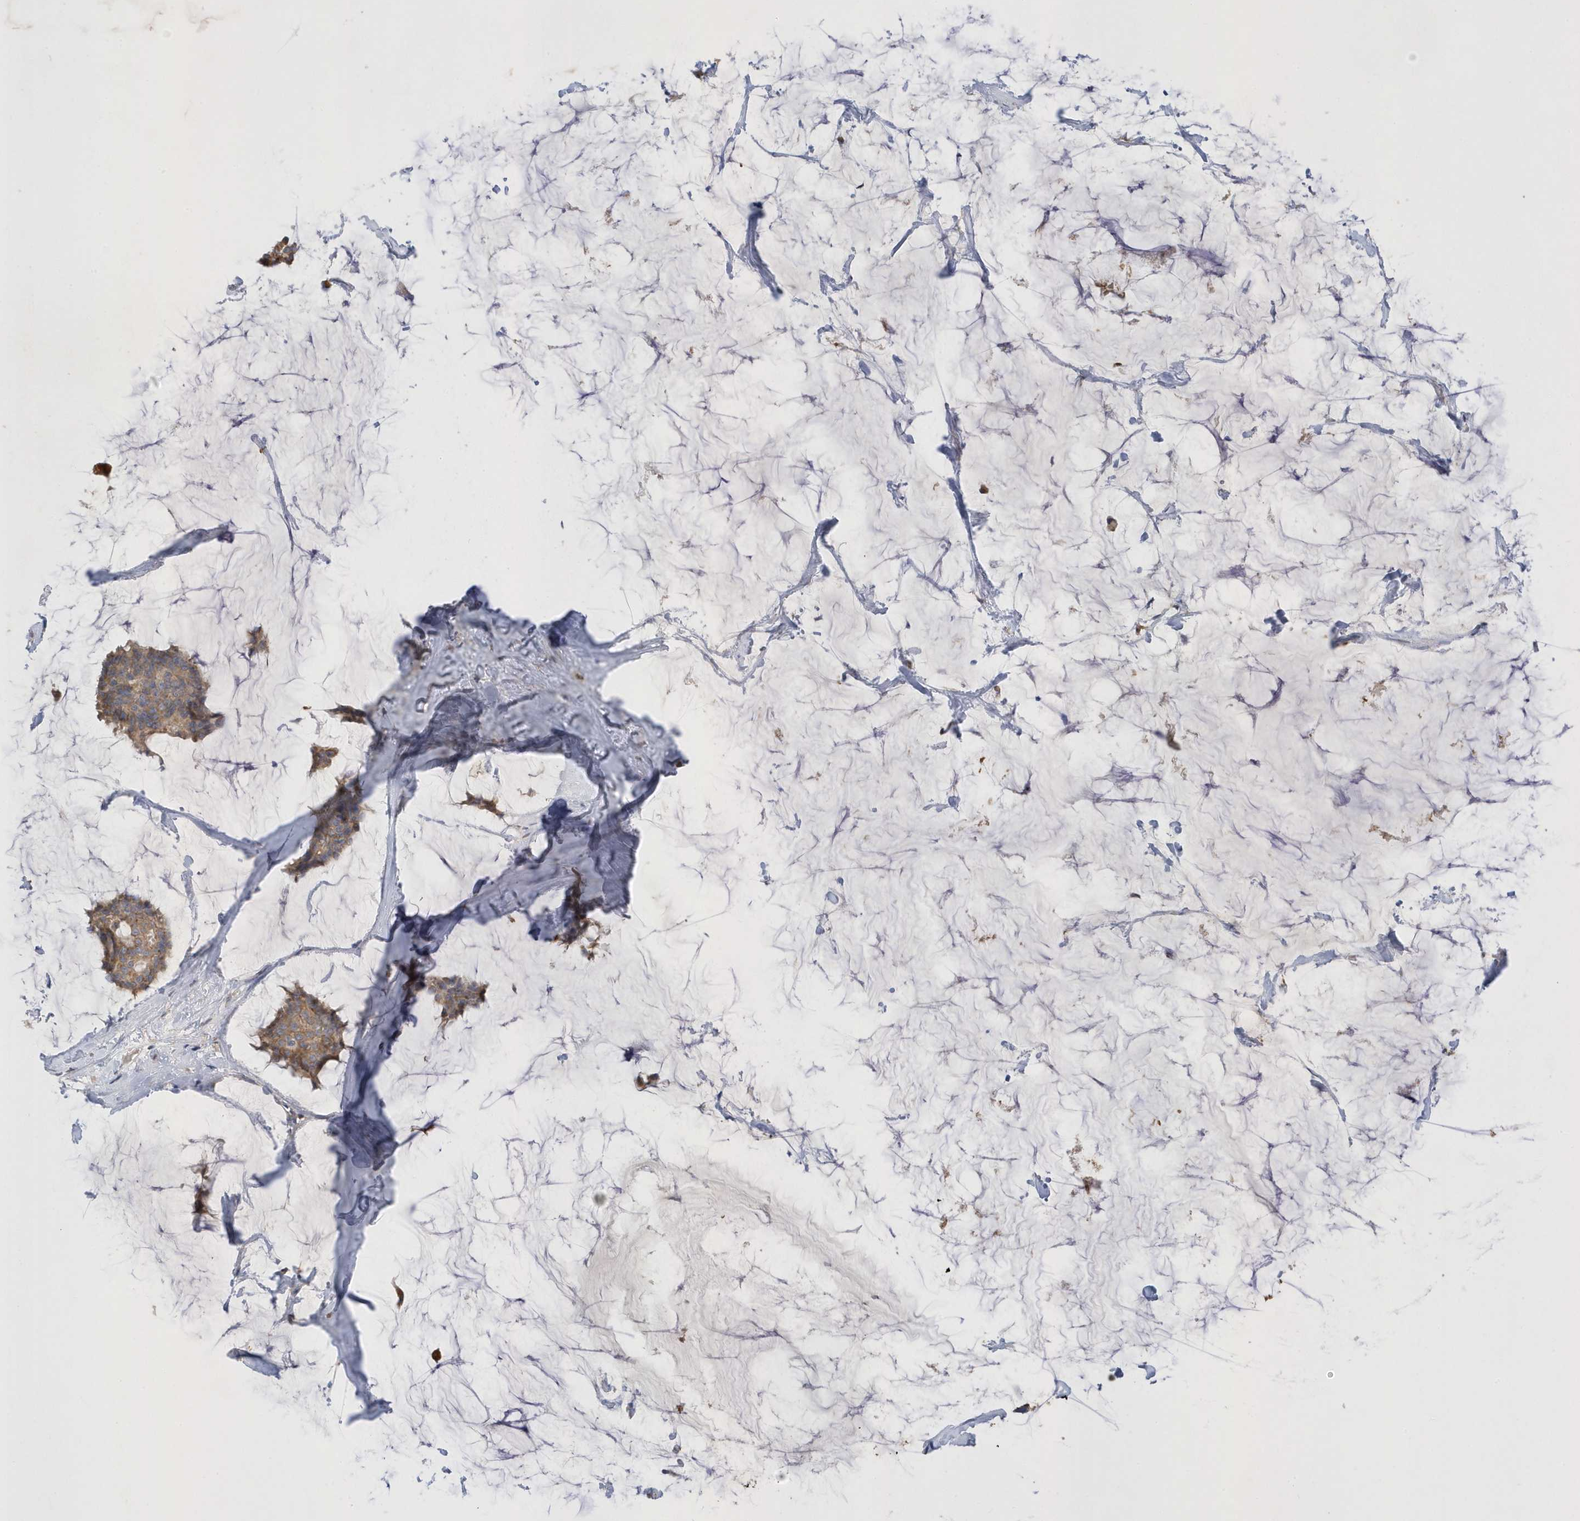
{"staining": {"intensity": "moderate", "quantity": ">75%", "location": "cytoplasmic/membranous"}, "tissue": "breast cancer", "cell_type": "Tumor cells", "image_type": "cancer", "snomed": [{"axis": "morphology", "description": "Duct carcinoma"}, {"axis": "topography", "description": "Breast"}], "caption": "A high-resolution photomicrograph shows immunohistochemistry (IHC) staining of invasive ductal carcinoma (breast), which displays moderate cytoplasmic/membranous positivity in about >75% of tumor cells.", "gene": "DPP9", "patient": {"sex": "female", "age": 93}}